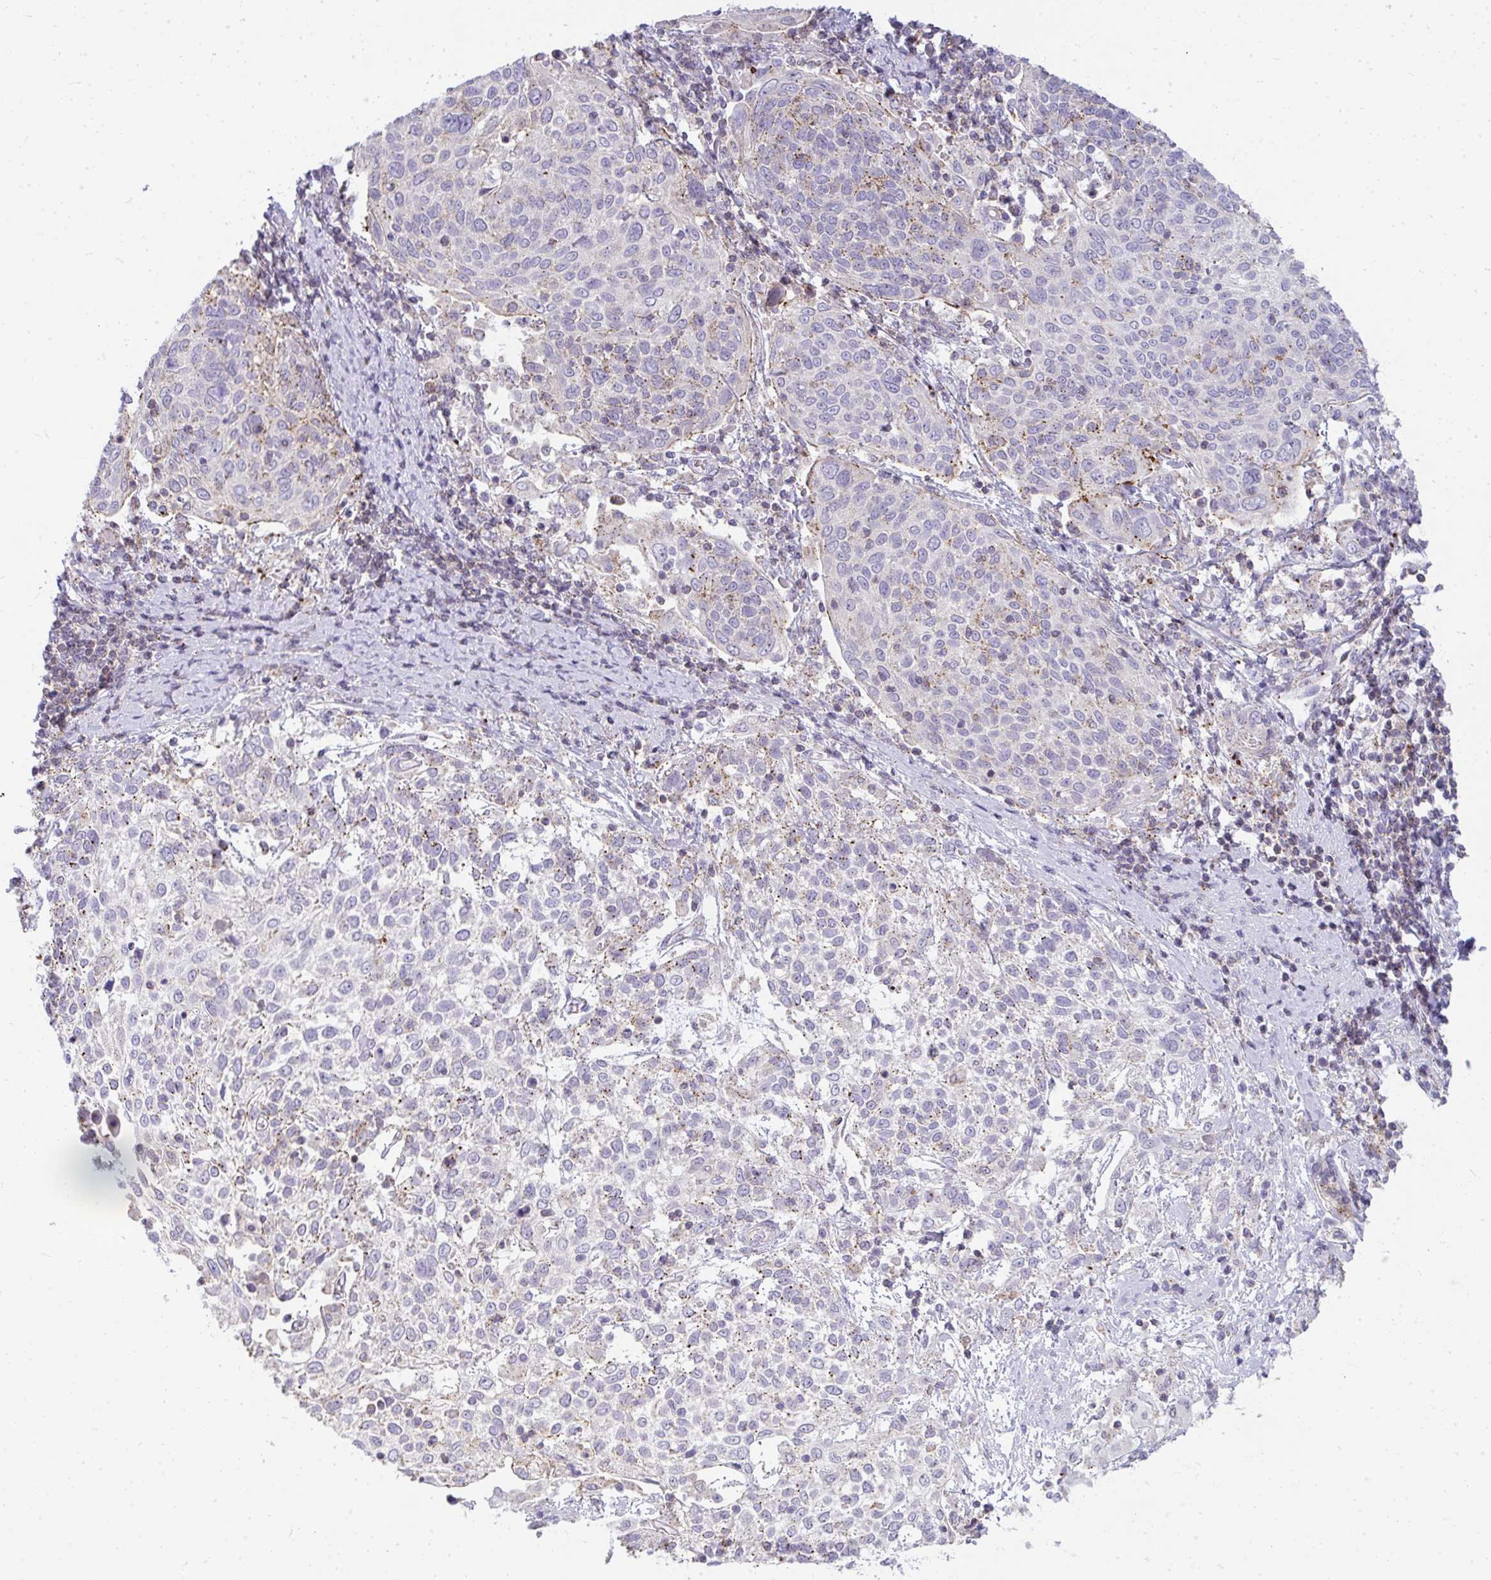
{"staining": {"intensity": "weak", "quantity": "25%-75%", "location": "cytoplasmic/membranous"}, "tissue": "cervical cancer", "cell_type": "Tumor cells", "image_type": "cancer", "snomed": [{"axis": "morphology", "description": "Squamous cell carcinoma, NOS"}, {"axis": "topography", "description": "Cervix"}], "caption": "About 25%-75% of tumor cells in cervical cancer display weak cytoplasmic/membranous protein staining as visualized by brown immunohistochemical staining.", "gene": "VPS4B", "patient": {"sex": "female", "age": 61}}